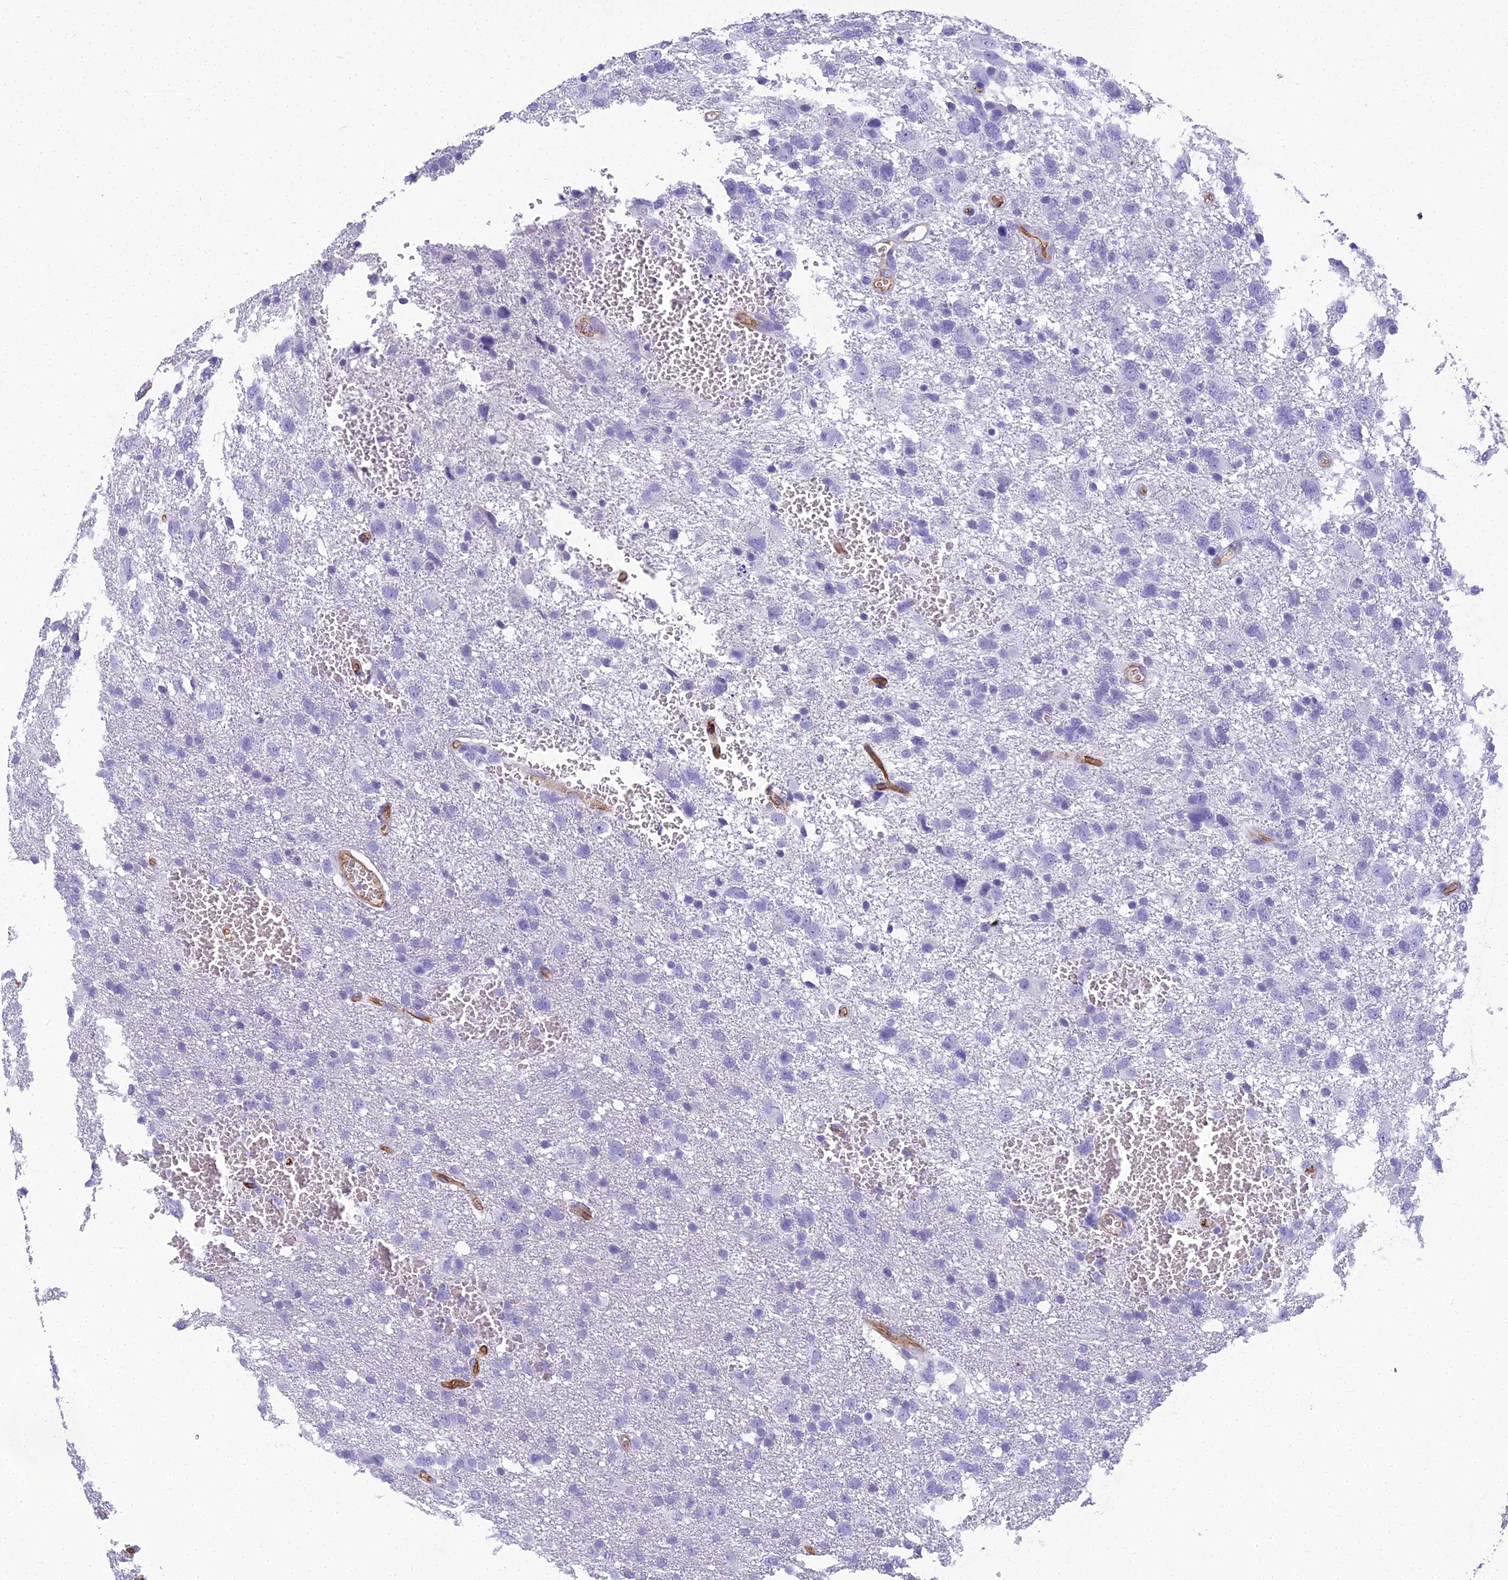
{"staining": {"intensity": "negative", "quantity": "none", "location": "none"}, "tissue": "glioma", "cell_type": "Tumor cells", "image_type": "cancer", "snomed": [{"axis": "morphology", "description": "Glioma, malignant, High grade"}, {"axis": "topography", "description": "Brain"}], "caption": "The immunohistochemistry (IHC) micrograph has no significant positivity in tumor cells of glioma tissue.", "gene": "NINJ1", "patient": {"sex": "male", "age": 61}}